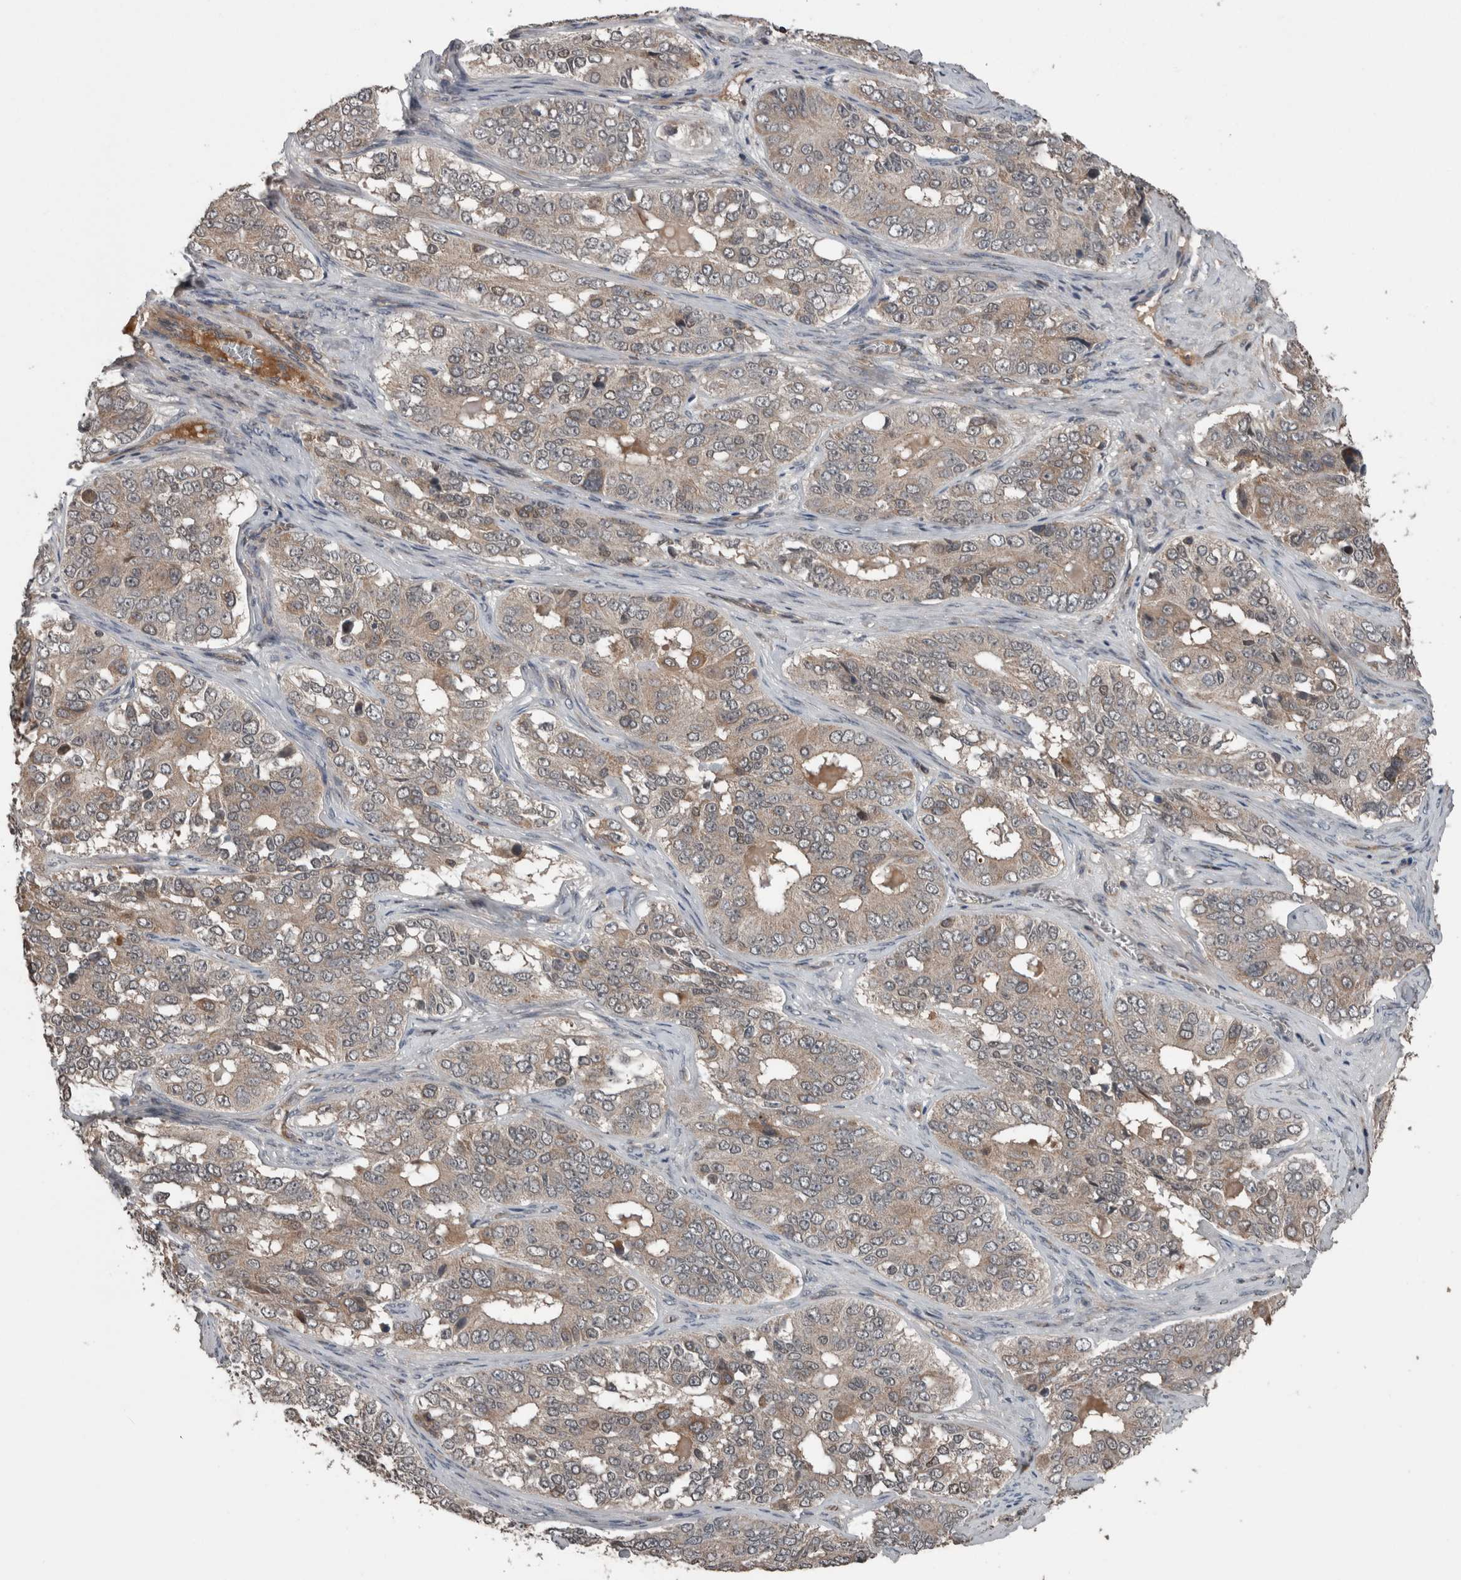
{"staining": {"intensity": "weak", "quantity": "25%-75%", "location": "cytoplasmic/membranous"}, "tissue": "ovarian cancer", "cell_type": "Tumor cells", "image_type": "cancer", "snomed": [{"axis": "morphology", "description": "Carcinoma, endometroid"}, {"axis": "topography", "description": "Ovary"}], "caption": "Immunohistochemical staining of ovarian cancer demonstrates weak cytoplasmic/membranous protein expression in about 25%-75% of tumor cells.", "gene": "RIOK3", "patient": {"sex": "female", "age": 51}}